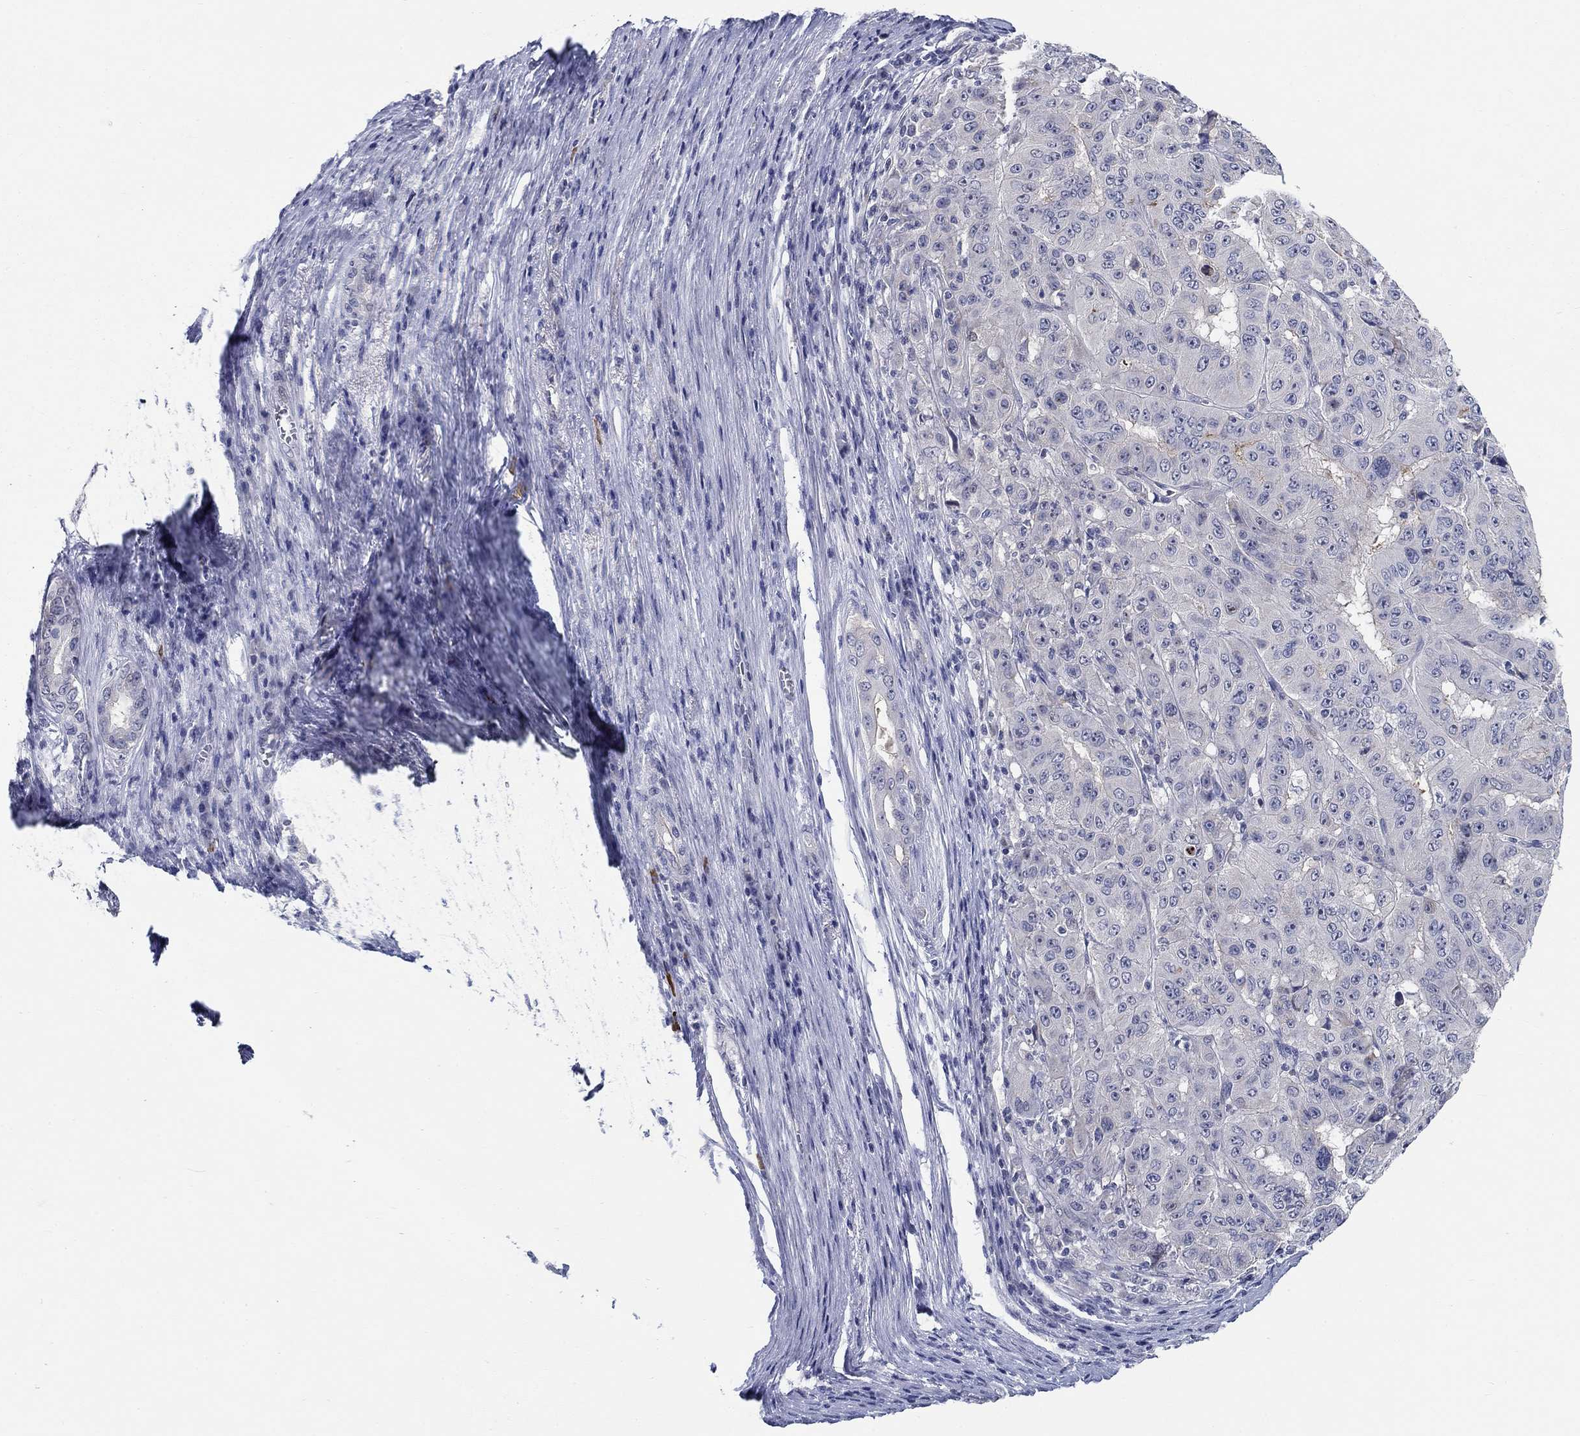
{"staining": {"intensity": "negative", "quantity": "none", "location": "none"}, "tissue": "pancreatic cancer", "cell_type": "Tumor cells", "image_type": "cancer", "snomed": [{"axis": "morphology", "description": "Adenocarcinoma, NOS"}, {"axis": "topography", "description": "Pancreas"}], "caption": "Immunohistochemistry photomicrograph of neoplastic tissue: adenocarcinoma (pancreatic) stained with DAB (3,3'-diaminobenzidine) displays no significant protein staining in tumor cells. (DAB IHC with hematoxylin counter stain).", "gene": "SMIM18", "patient": {"sex": "male", "age": 63}}